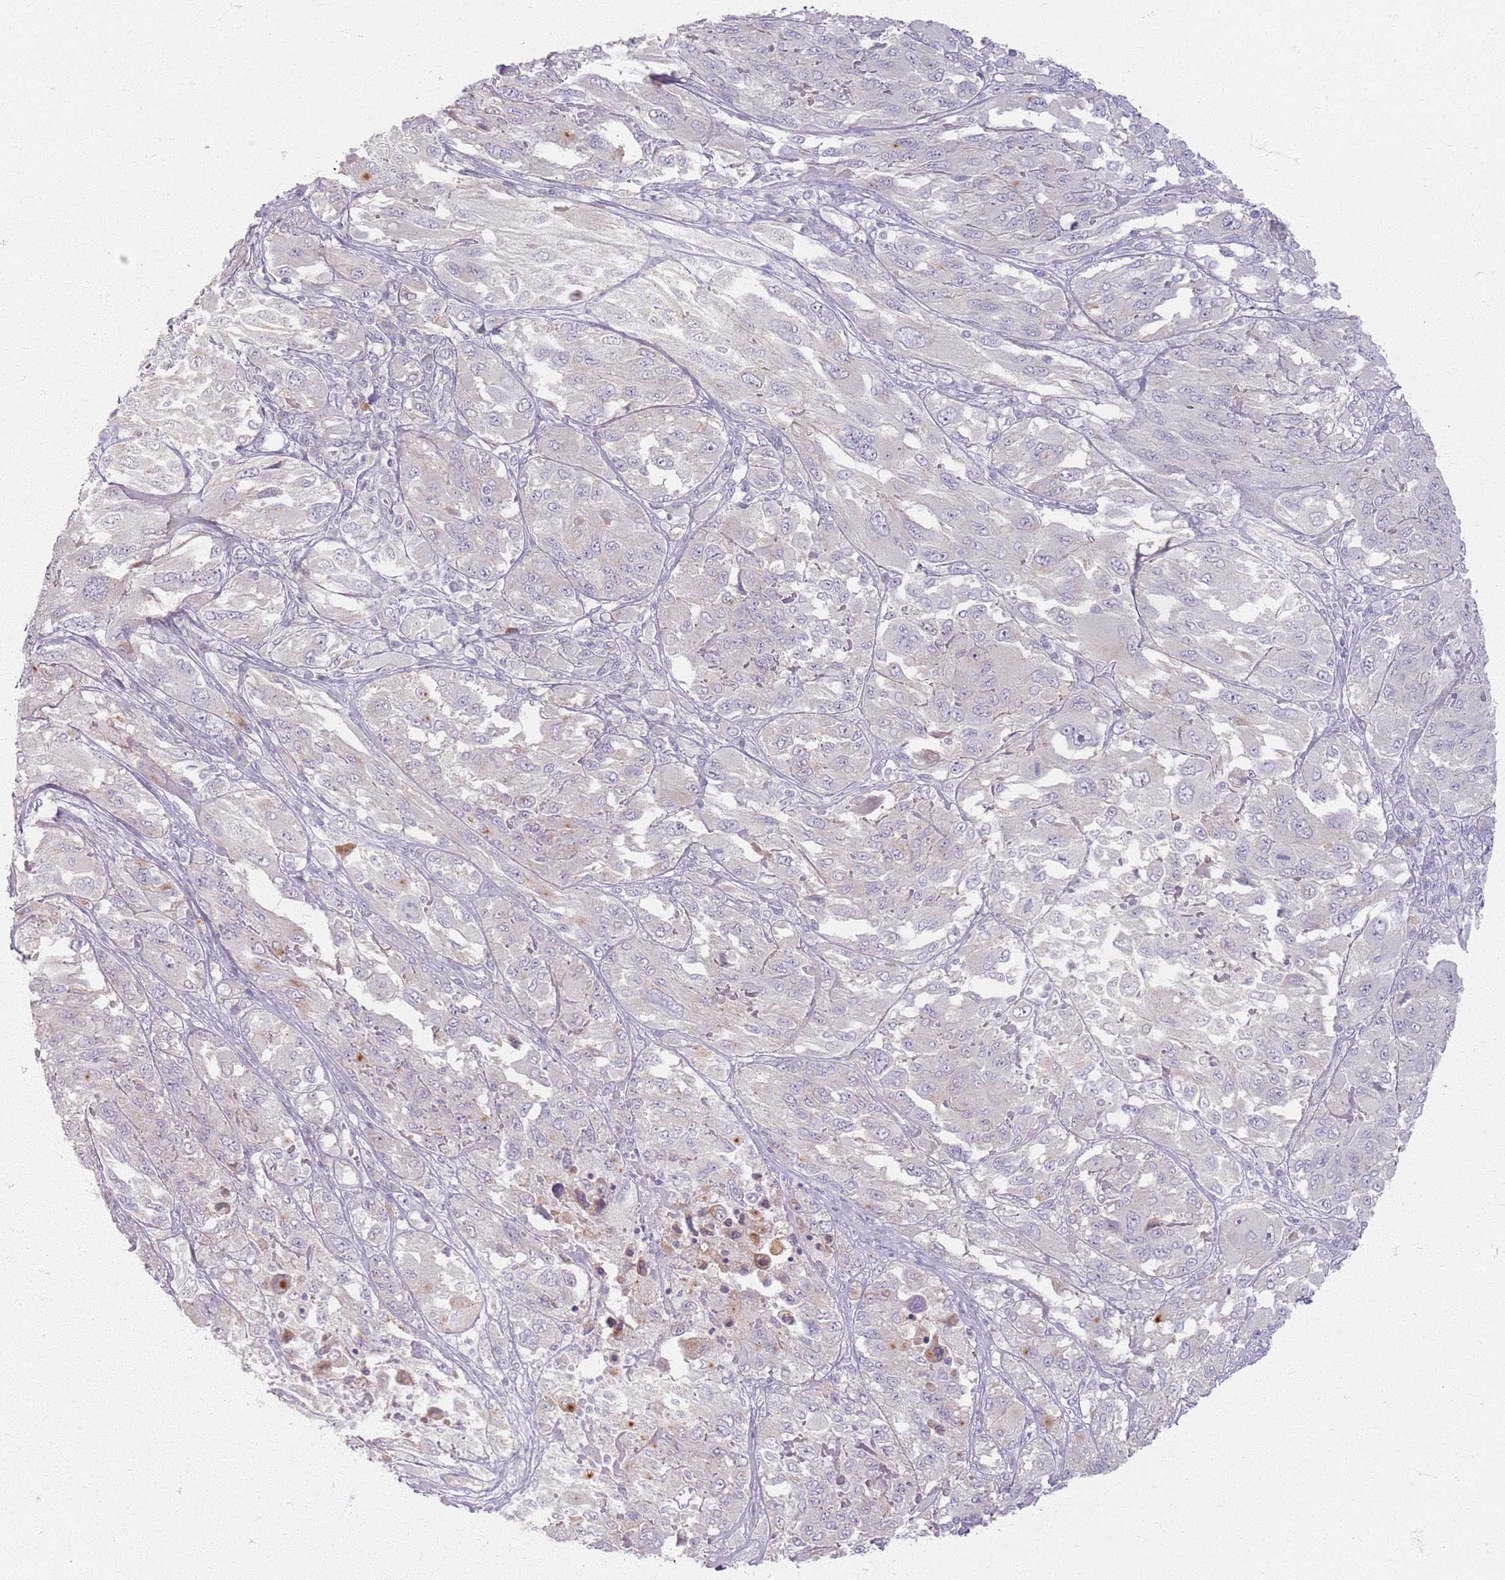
{"staining": {"intensity": "negative", "quantity": "none", "location": "none"}, "tissue": "melanoma", "cell_type": "Tumor cells", "image_type": "cancer", "snomed": [{"axis": "morphology", "description": "Malignant melanoma, NOS"}, {"axis": "topography", "description": "Skin"}], "caption": "This histopathology image is of malignant melanoma stained with IHC to label a protein in brown with the nuclei are counter-stained blue. There is no positivity in tumor cells.", "gene": "CRIPT", "patient": {"sex": "female", "age": 91}}